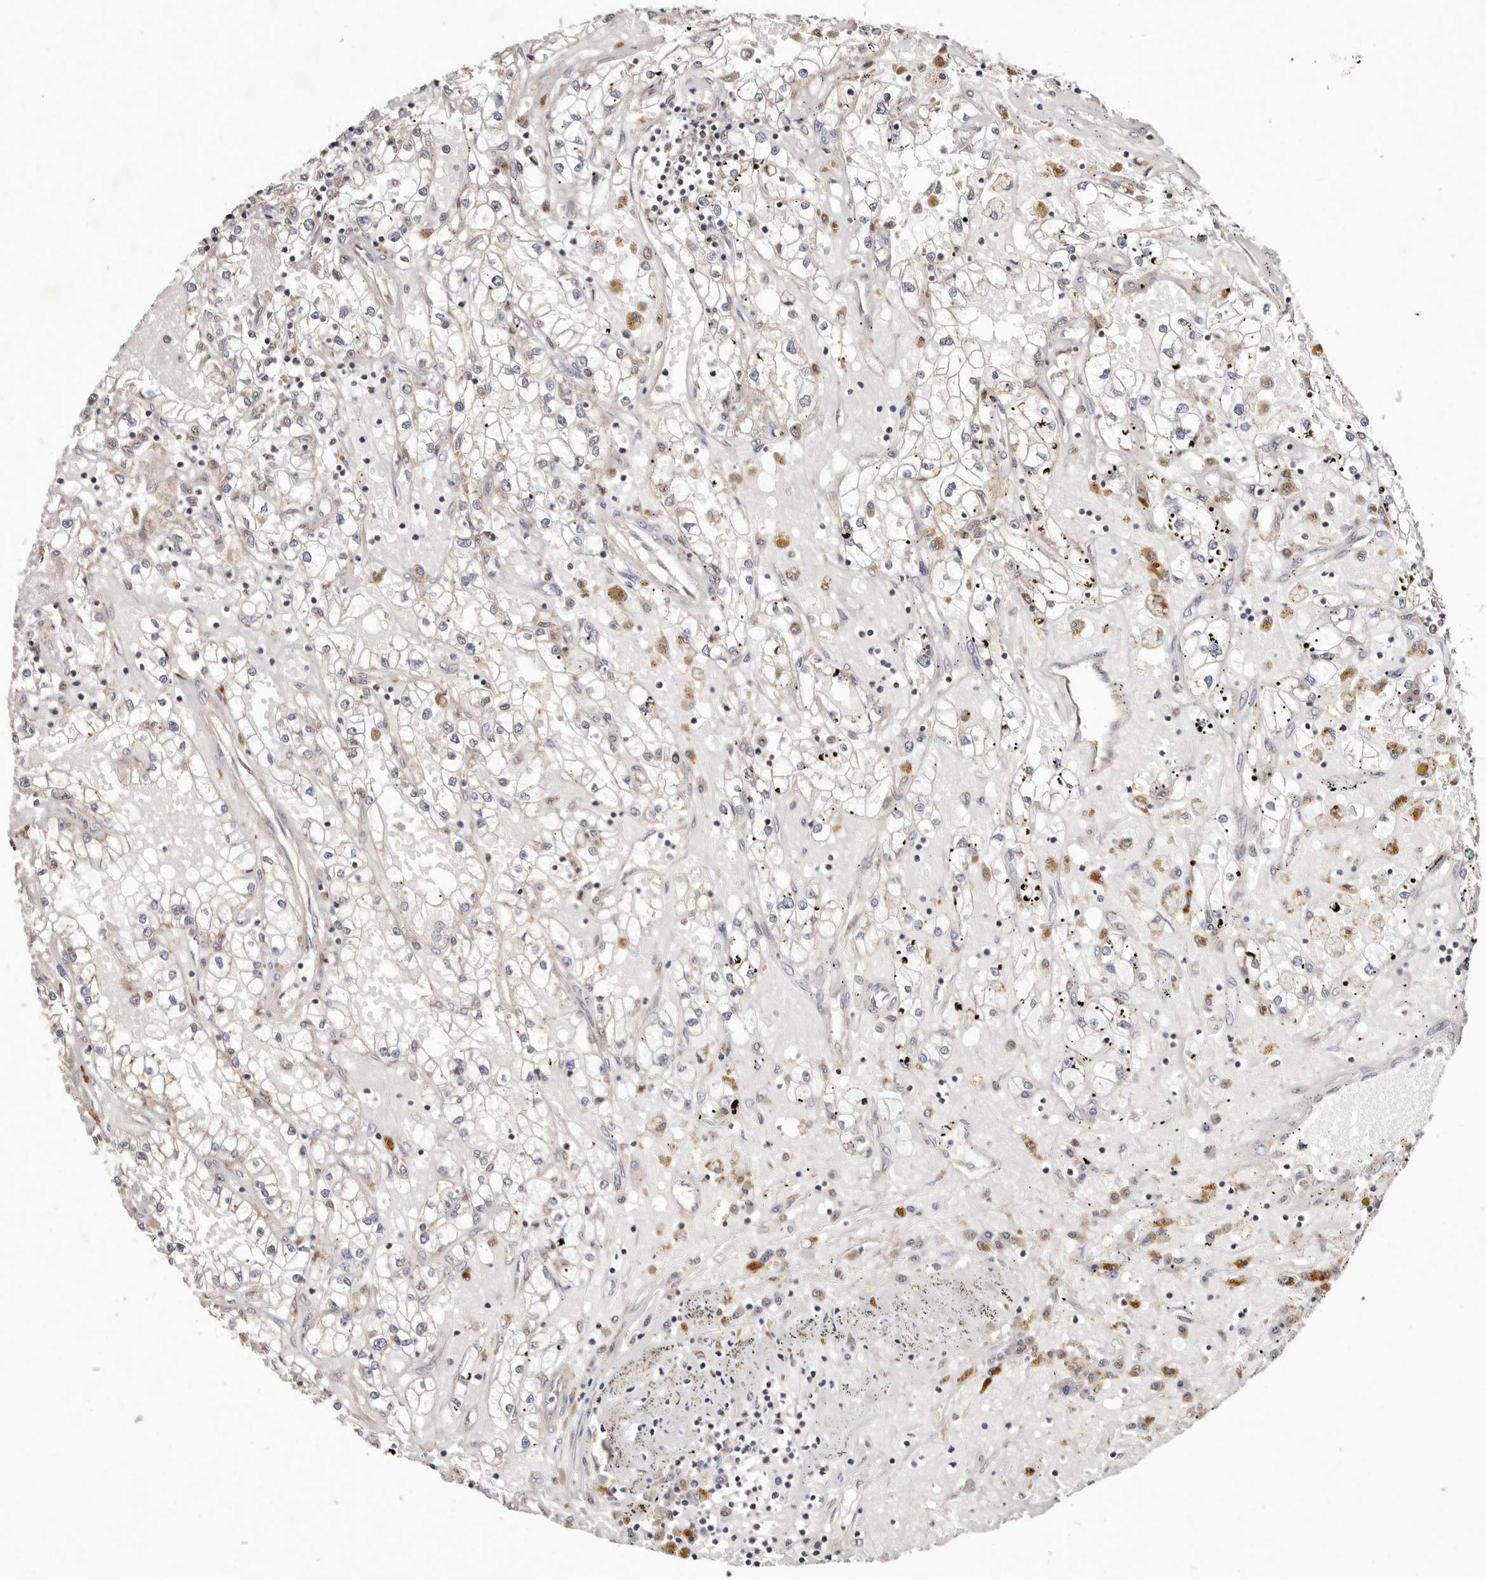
{"staining": {"intensity": "weak", "quantity": "25%-75%", "location": "cytoplasmic/membranous"}, "tissue": "renal cancer", "cell_type": "Tumor cells", "image_type": "cancer", "snomed": [{"axis": "morphology", "description": "Adenocarcinoma, NOS"}, {"axis": "topography", "description": "Kidney"}], "caption": "Immunohistochemical staining of renal adenocarcinoma shows low levels of weak cytoplasmic/membranous staining in approximately 25%-75% of tumor cells.", "gene": "USP33", "patient": {"sex": "male", "age": 56}}